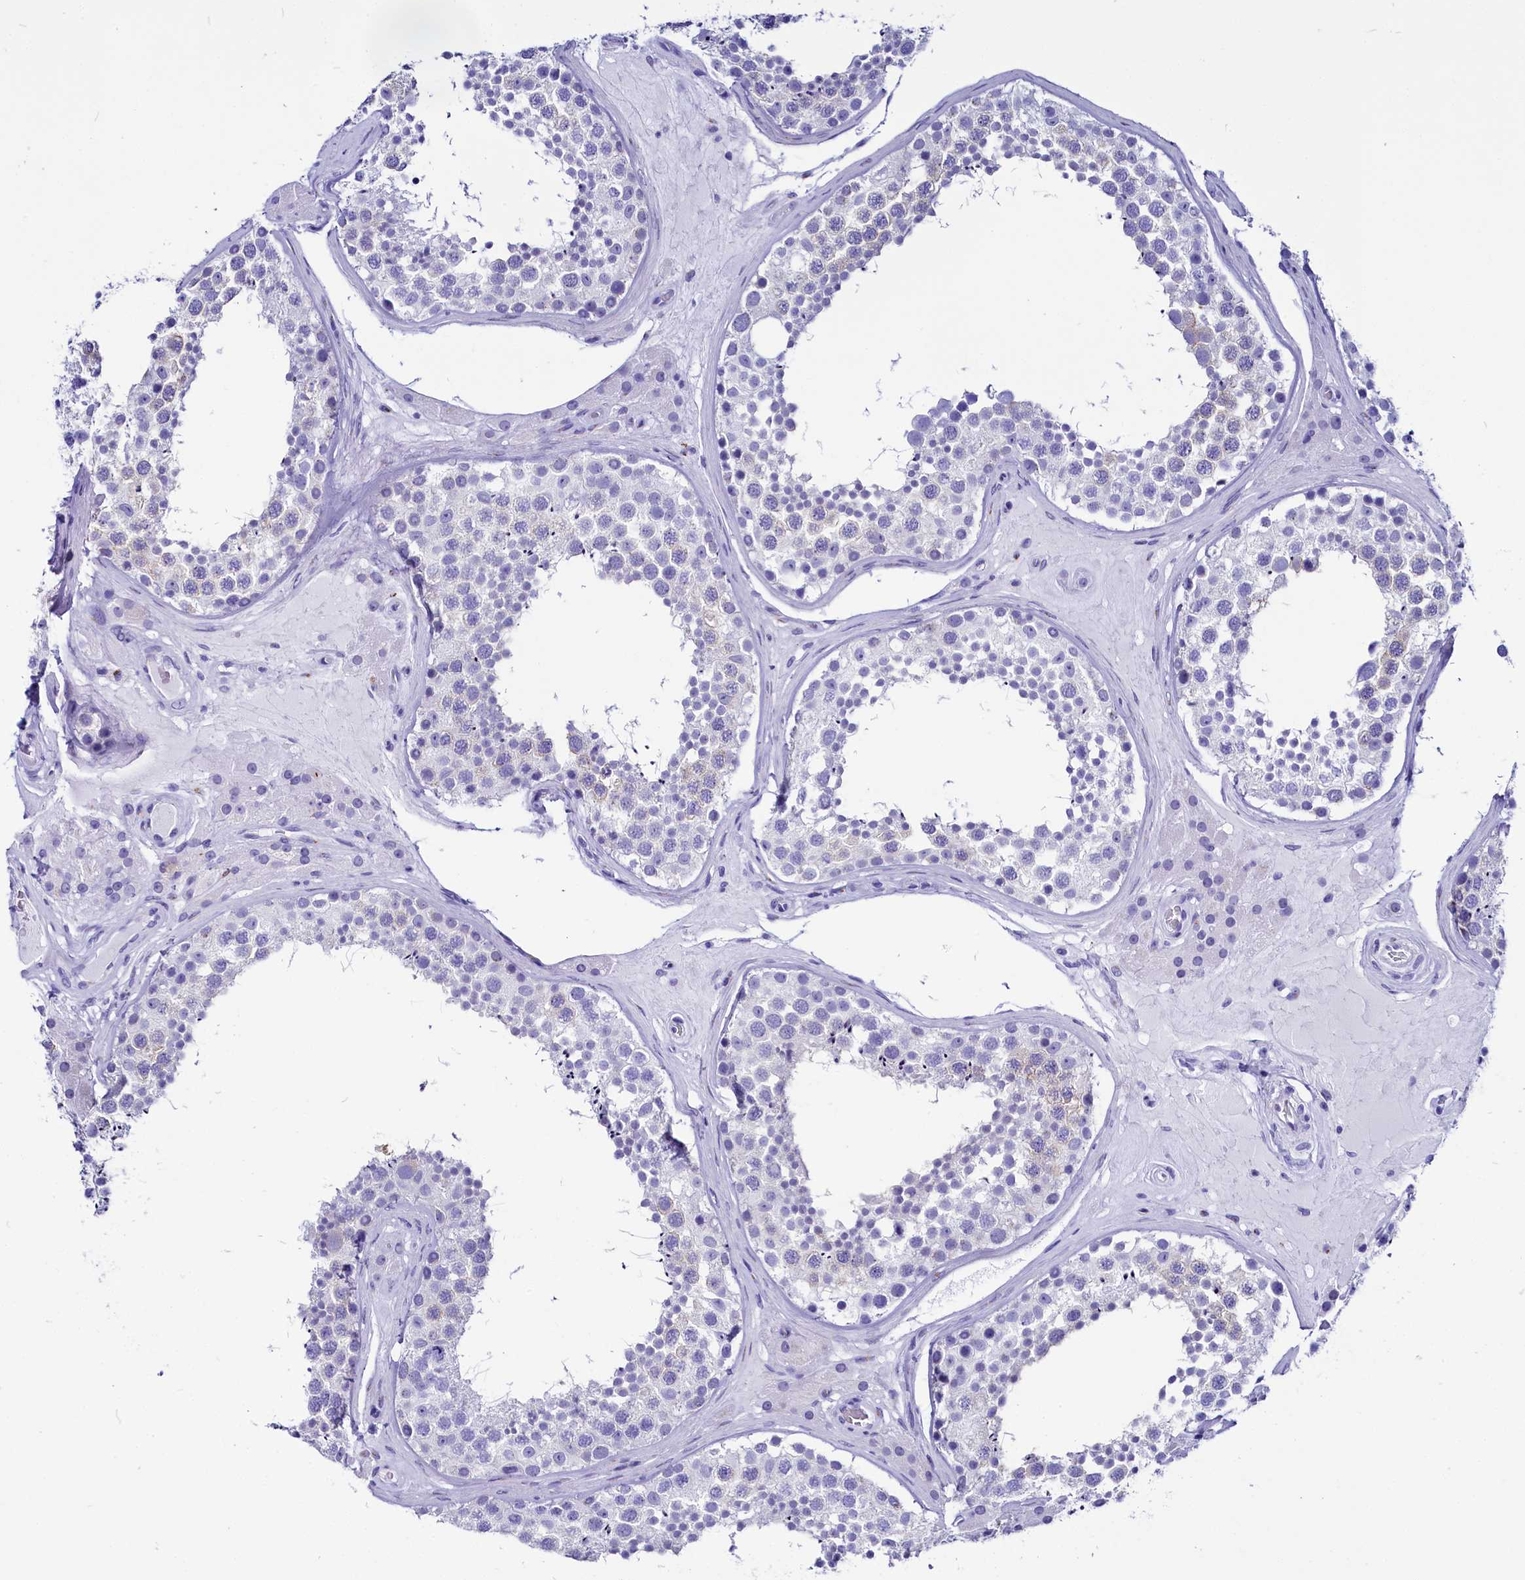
{"staining": {"intensity": "negative", "quantity": "none", "location": "none"}, "tissue": "testis", "cell_type": "Cells in seminiferous ducts", "image_type": "normal", "snomed": [{"axis": "morphology", "description": "Normal tissue, NOS"}, {"axis": "topography", "description": "Testis"}], "caption": "Immunohistochemical staining of benign testis displays no significant positivity in cells in seminiferous ducts. (DAB (3,3'-diaminobenzidine) IHC visualized using brightfield microscopy, high magnification).", "gene": "AP3B2", "patient": {"sex": "male", "age": 46}}